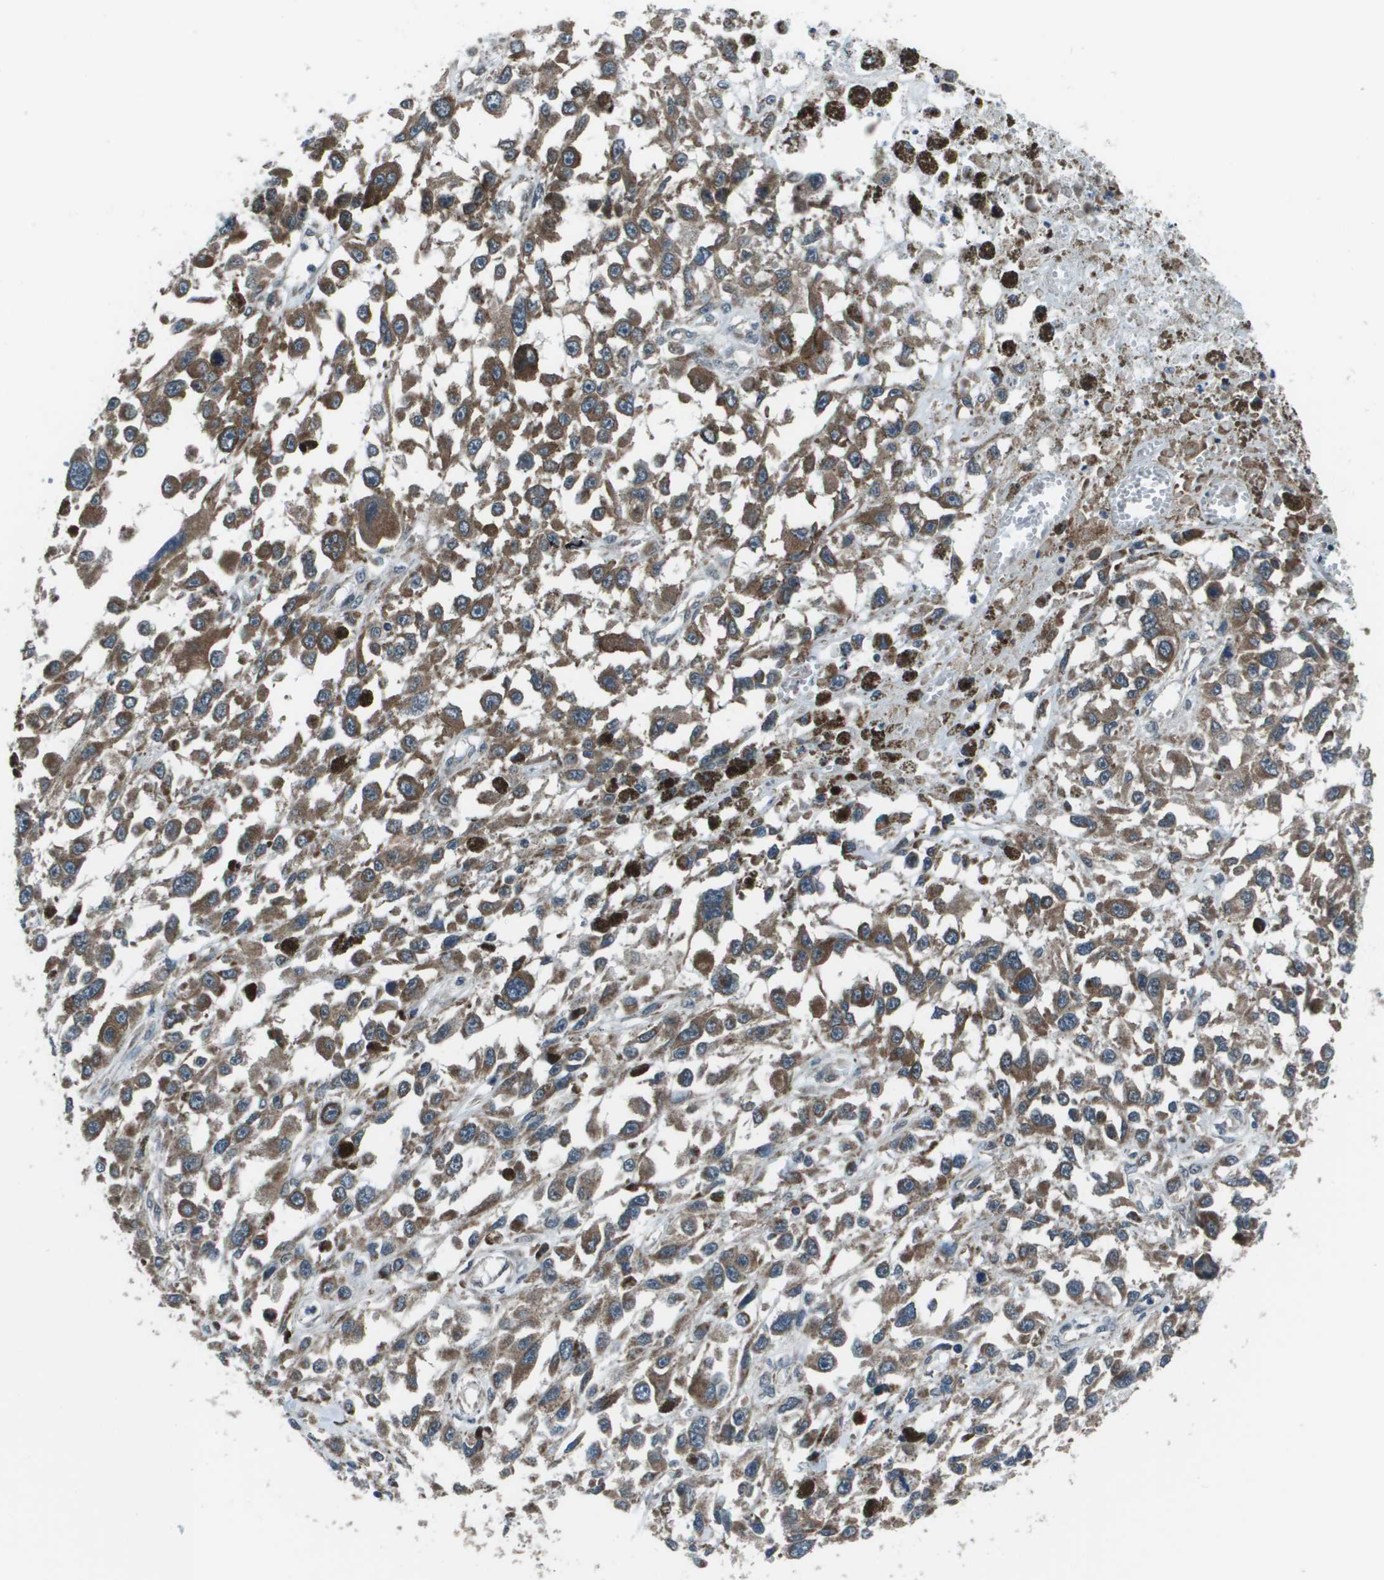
{"staining": {"intensity": "moderate", "quantity": ">75%", "location": "cytoplasmic/membranous"}, "tissue": "melanoma", "cell_type": "Tumor cells", "image_type": "cancer", "snomed": [{"axis": "morphology", "description": "Malignant melanoma, Metastatic site"}, {"axis": "topography", "description": "Lymph node"}], "caption": "The micrograph exhibits staining of melanoma, revealing moderate cytoplasmic/membranous protein expression (brown color) within tumor cells.", "gene": "PPFIA1", "patient": {"sex": "male", "age": 59}}